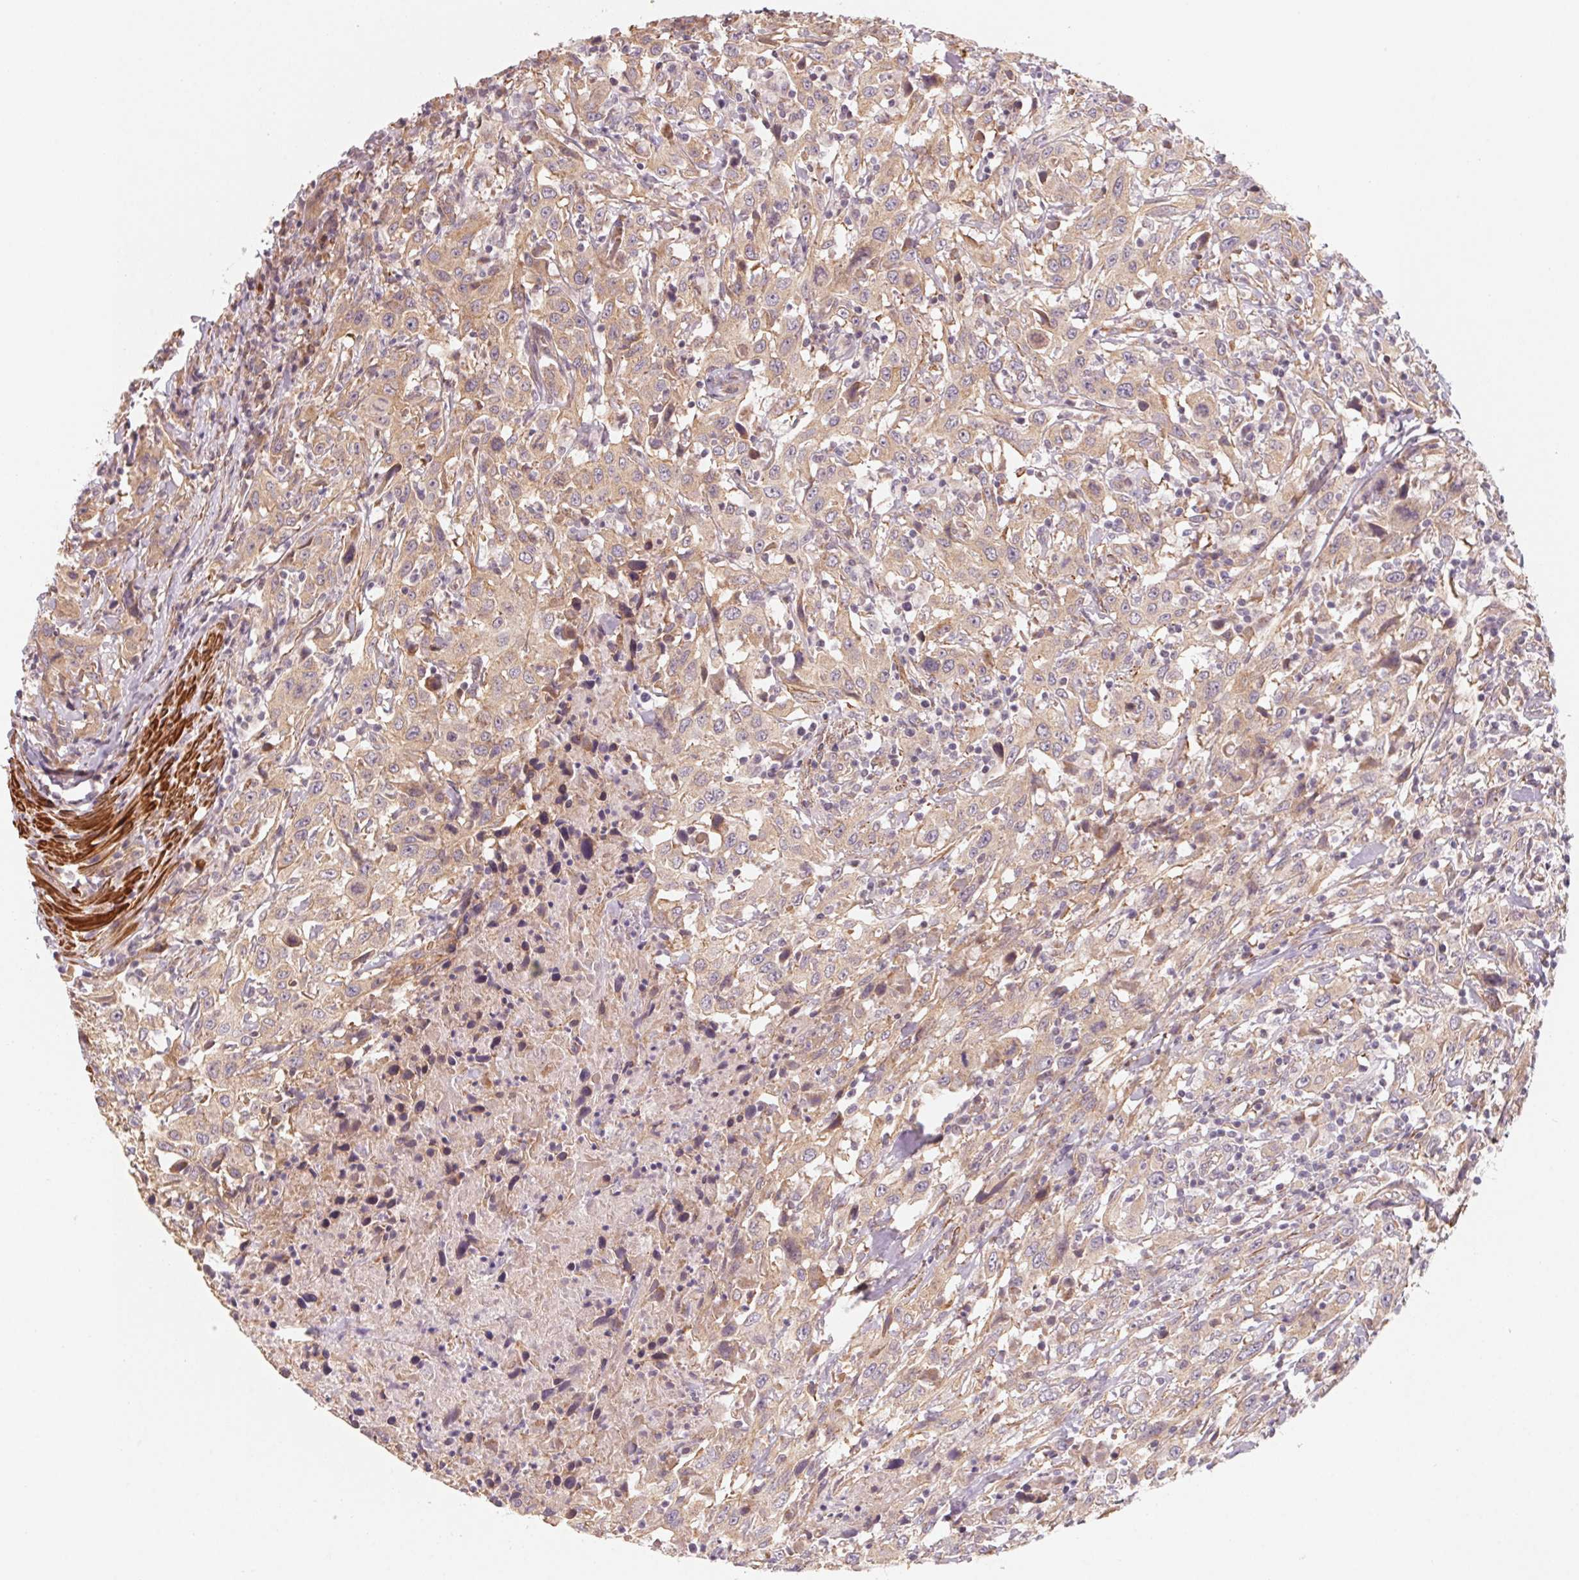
{"staining": {"intensity": "weak", "quantity": ">75%", "location": "cytoplasmic/membranous"}, "tissue": "urothelial cancer", "cell_type": "Tumor cells", "image_type": "cancer", "snomed": [{"axis": "morphology", "description": "Urothelial carcinoma, High grade"}, {"axis": "topography", "description": "Urinary bladder"}], "caption": "Weak cytoplasmic/membranous expression is appreciated in about >75% of tumor cells in high-grade urothelial carcinoma. (DAB (3,3'-diaminobenzidine) IHC, brown staining for protein, blue staining for nuclei).", "gene": "CCDC112", "patient": {"sex": "male", "age": 61}}